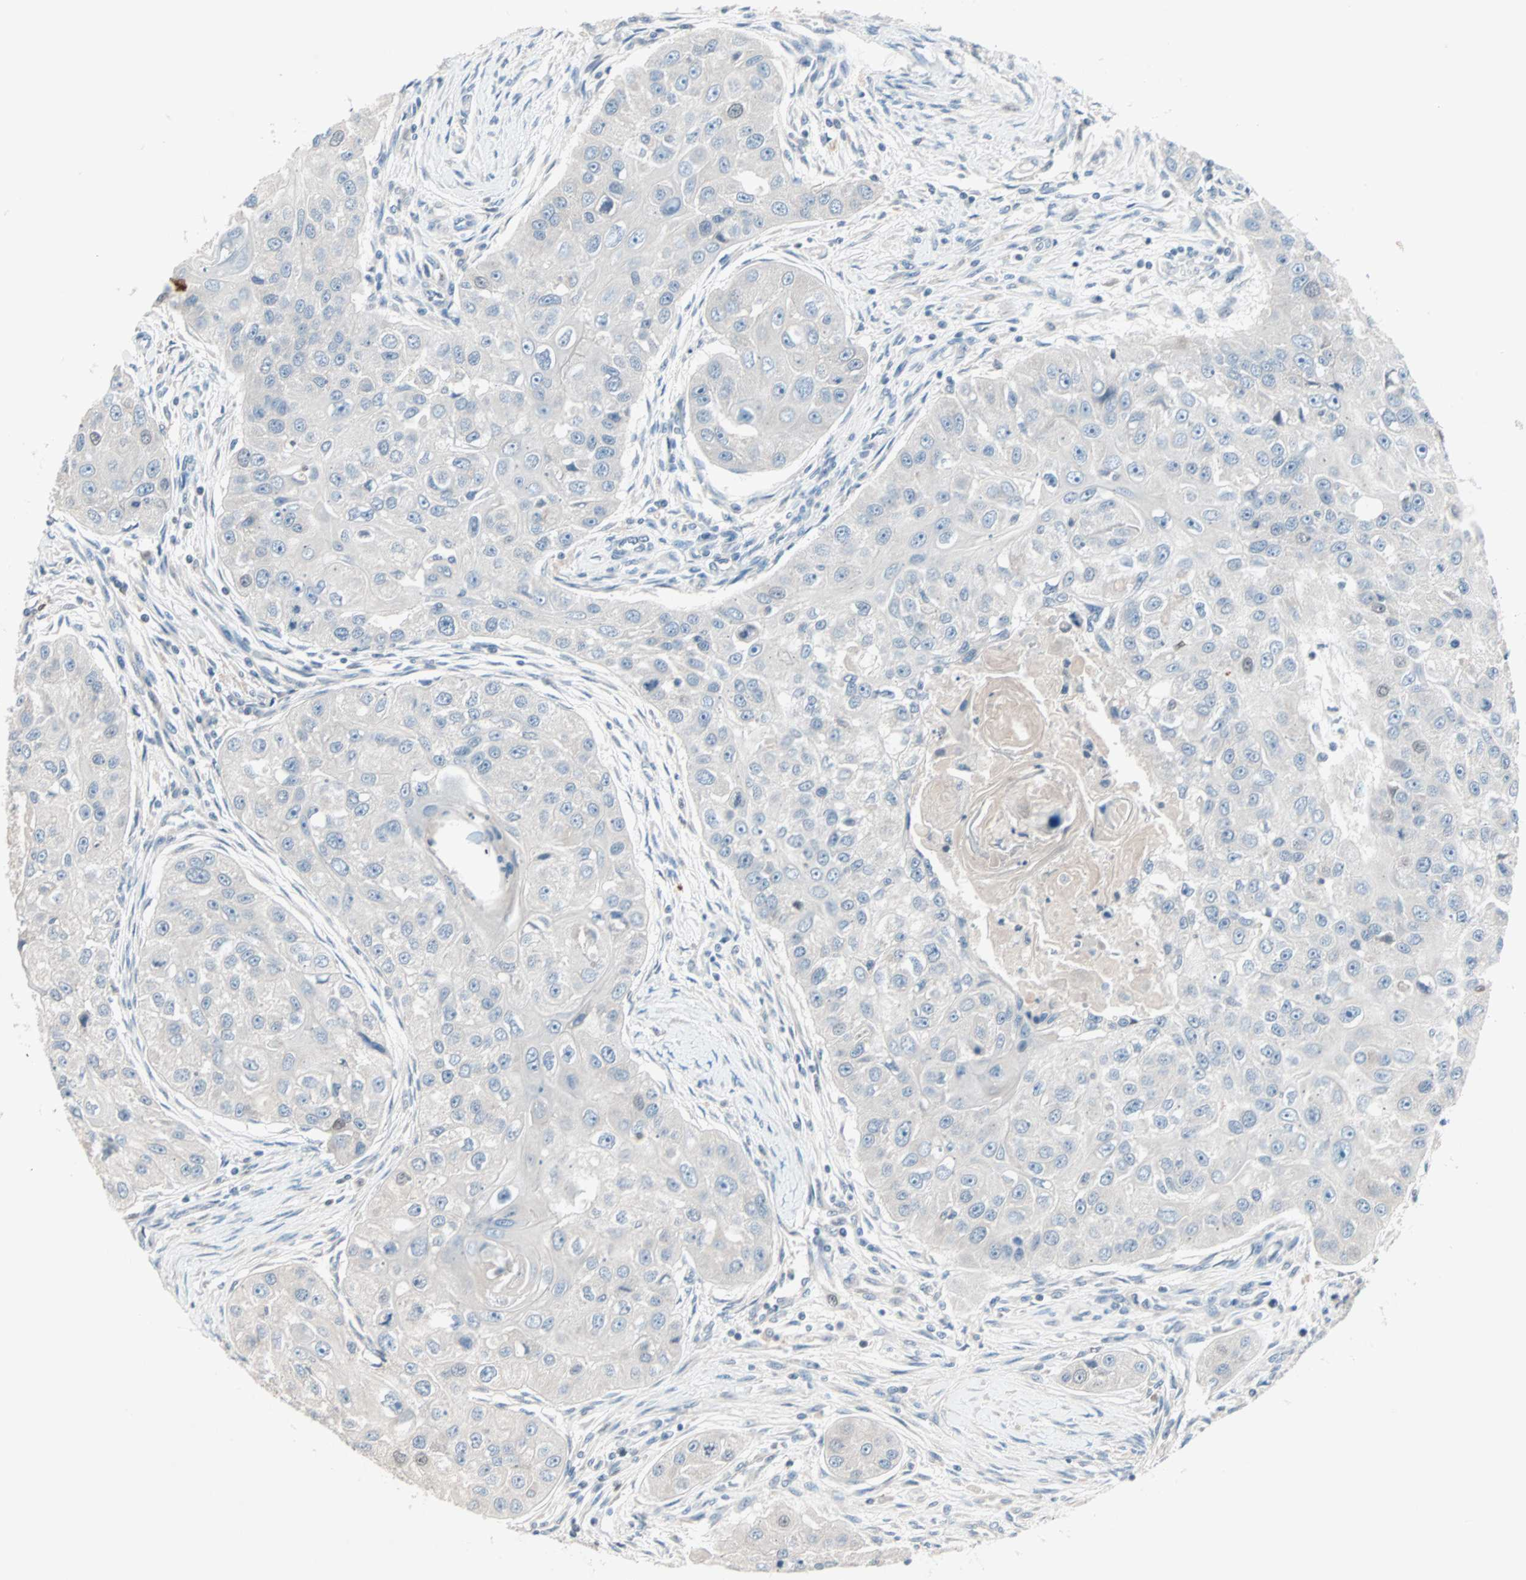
{"staining": {"intensity": "negative", "quantity": "none", "location": "none"}, "tissue": "head and neck cancer", "cell_type": "Tumor cells", "image_type": "cancer", "snomed": [{"axis": "morphology", "description": "Normal tissue, NOS"}, {"axis": "morphology", "description": "Squamous cell carcinoma, NOS"}, {"axis": "topography", "description": "Skeletal muscle"}, {"axis": "topography", "description": "Head-Neck"}], "caption": "Protein analysis of head and neck cancer (squamous cell carcinoma) exhibits no significant positivity in tumor cells.", "gene": "CCNE2", "patient": {"sex": "male", "age": 51}}